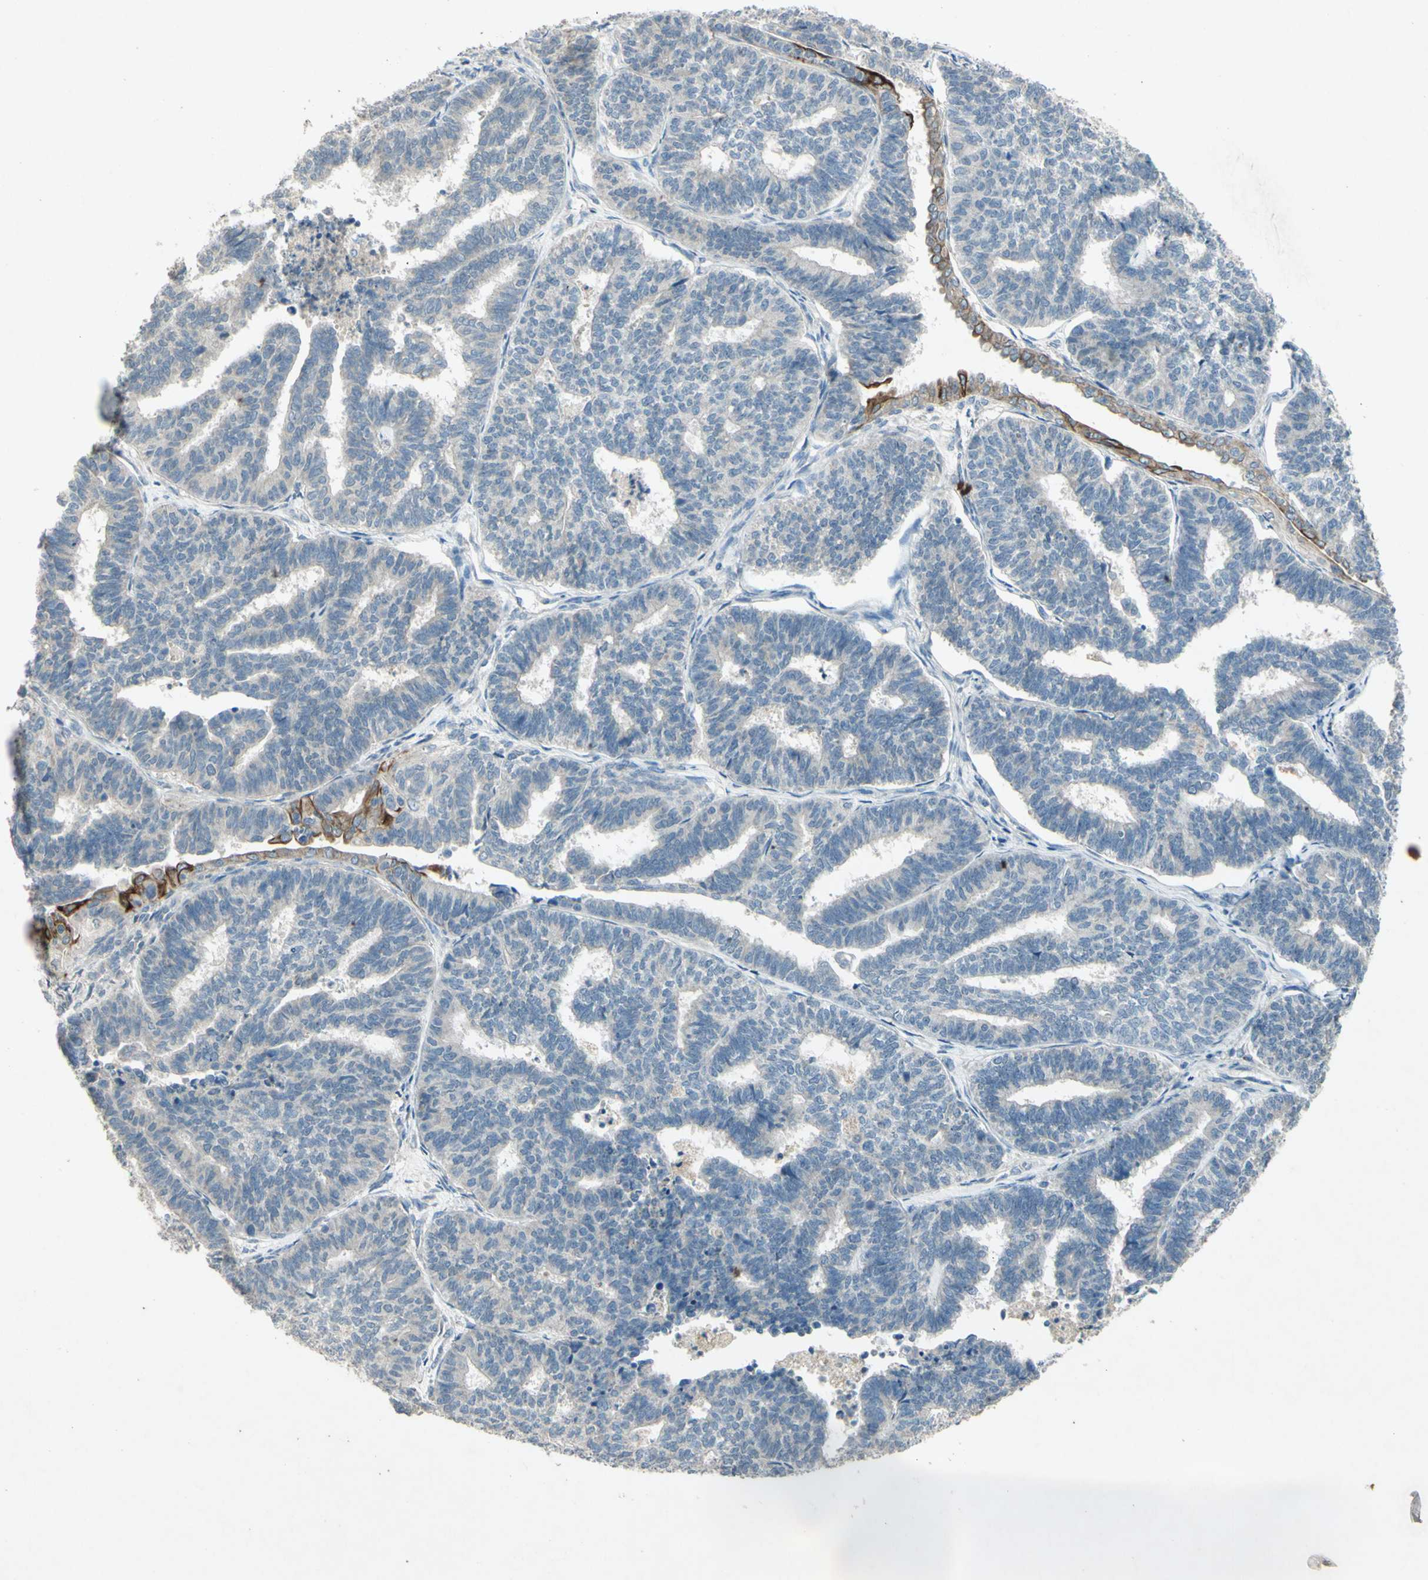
{"staining": {"intensity": "negative", "quantity": "none", "location": "none"}, "tissue": "endometrial cancer", "cell_type": "Tumor cells", "image_type": "cancer", "snomed": [{"axis": "morphology", "description": "Adenocarcinoma, NOS"}, {"axis": "topography", "description": "Endometrium"}], "caption": "Immunohistochemistry (IHC) histopathology image of endometrial adenocarcinoma stained for a protein (brown), which demonstrates no positivity in tumor cells.", "gene": "TIMM21", "patient": {"sex": "female", "age": 70}}